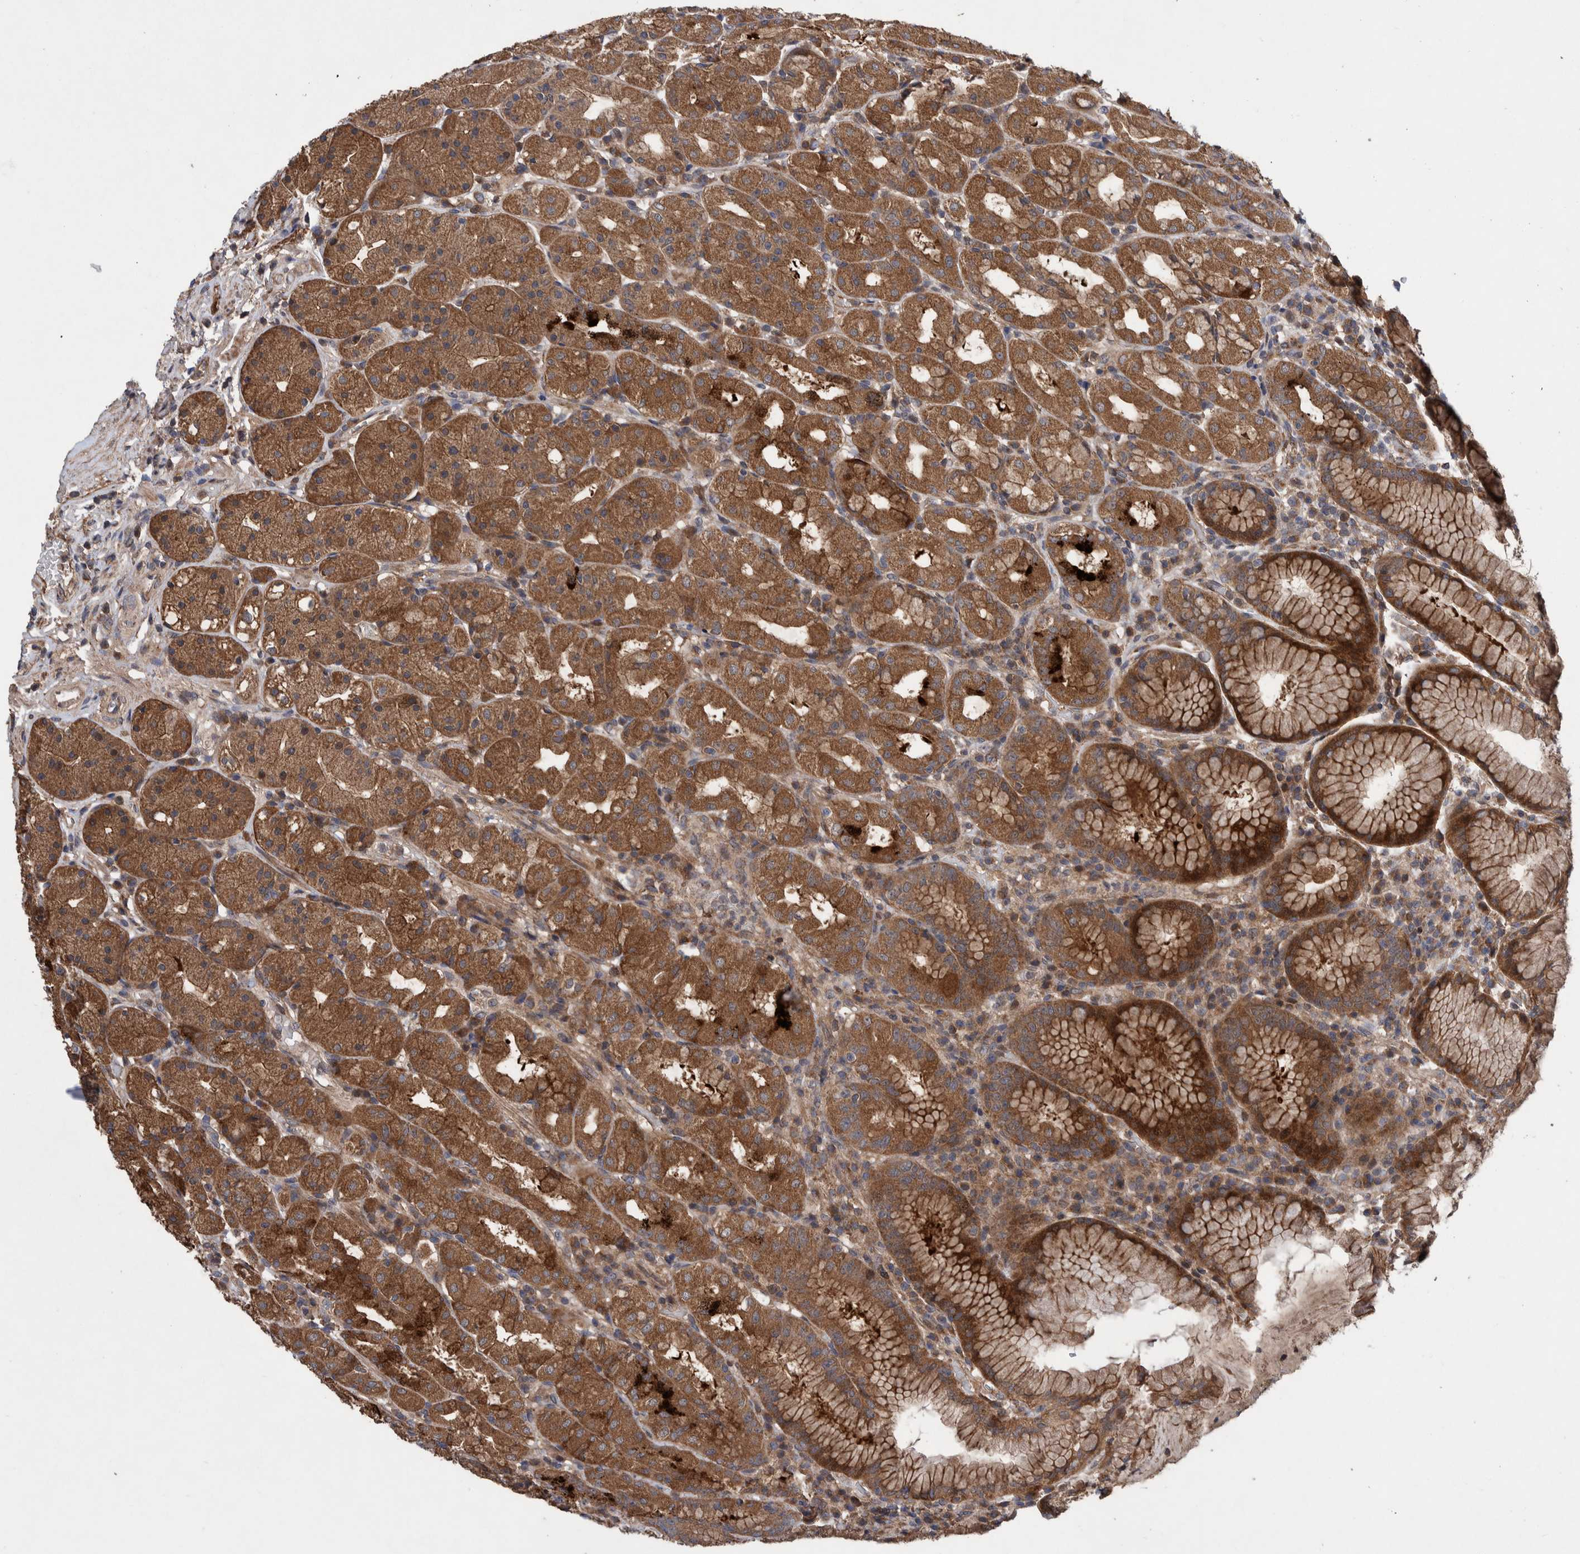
{"staining": {"intensity": "moderate", "quantity": ">75%", "location": "cytoplasmic/membranous"}, "tissue": "stomach", "cell_type": "Glandular cells", "image_type": "normal", "snomed": [{"axis": "morphology", "description": "Normal tissue, NOS"}, {"axis": "topography", "description": "Stomach, lower"}], "caption": "Immunohistochemistry staining of unremarkable stomach, which reveals medium levels of moderate cytoplasmic/membranous staining in approximately >75% of glandular cells indicating moderate cytoplasmic/membranous protein staining. The staining was performed using DAB (brown) for protein detection and nuclei were counterstained in hematoxylin (blue).", "gene": "PIK3R6", "patient": {"sex": "female", "age": 56}}